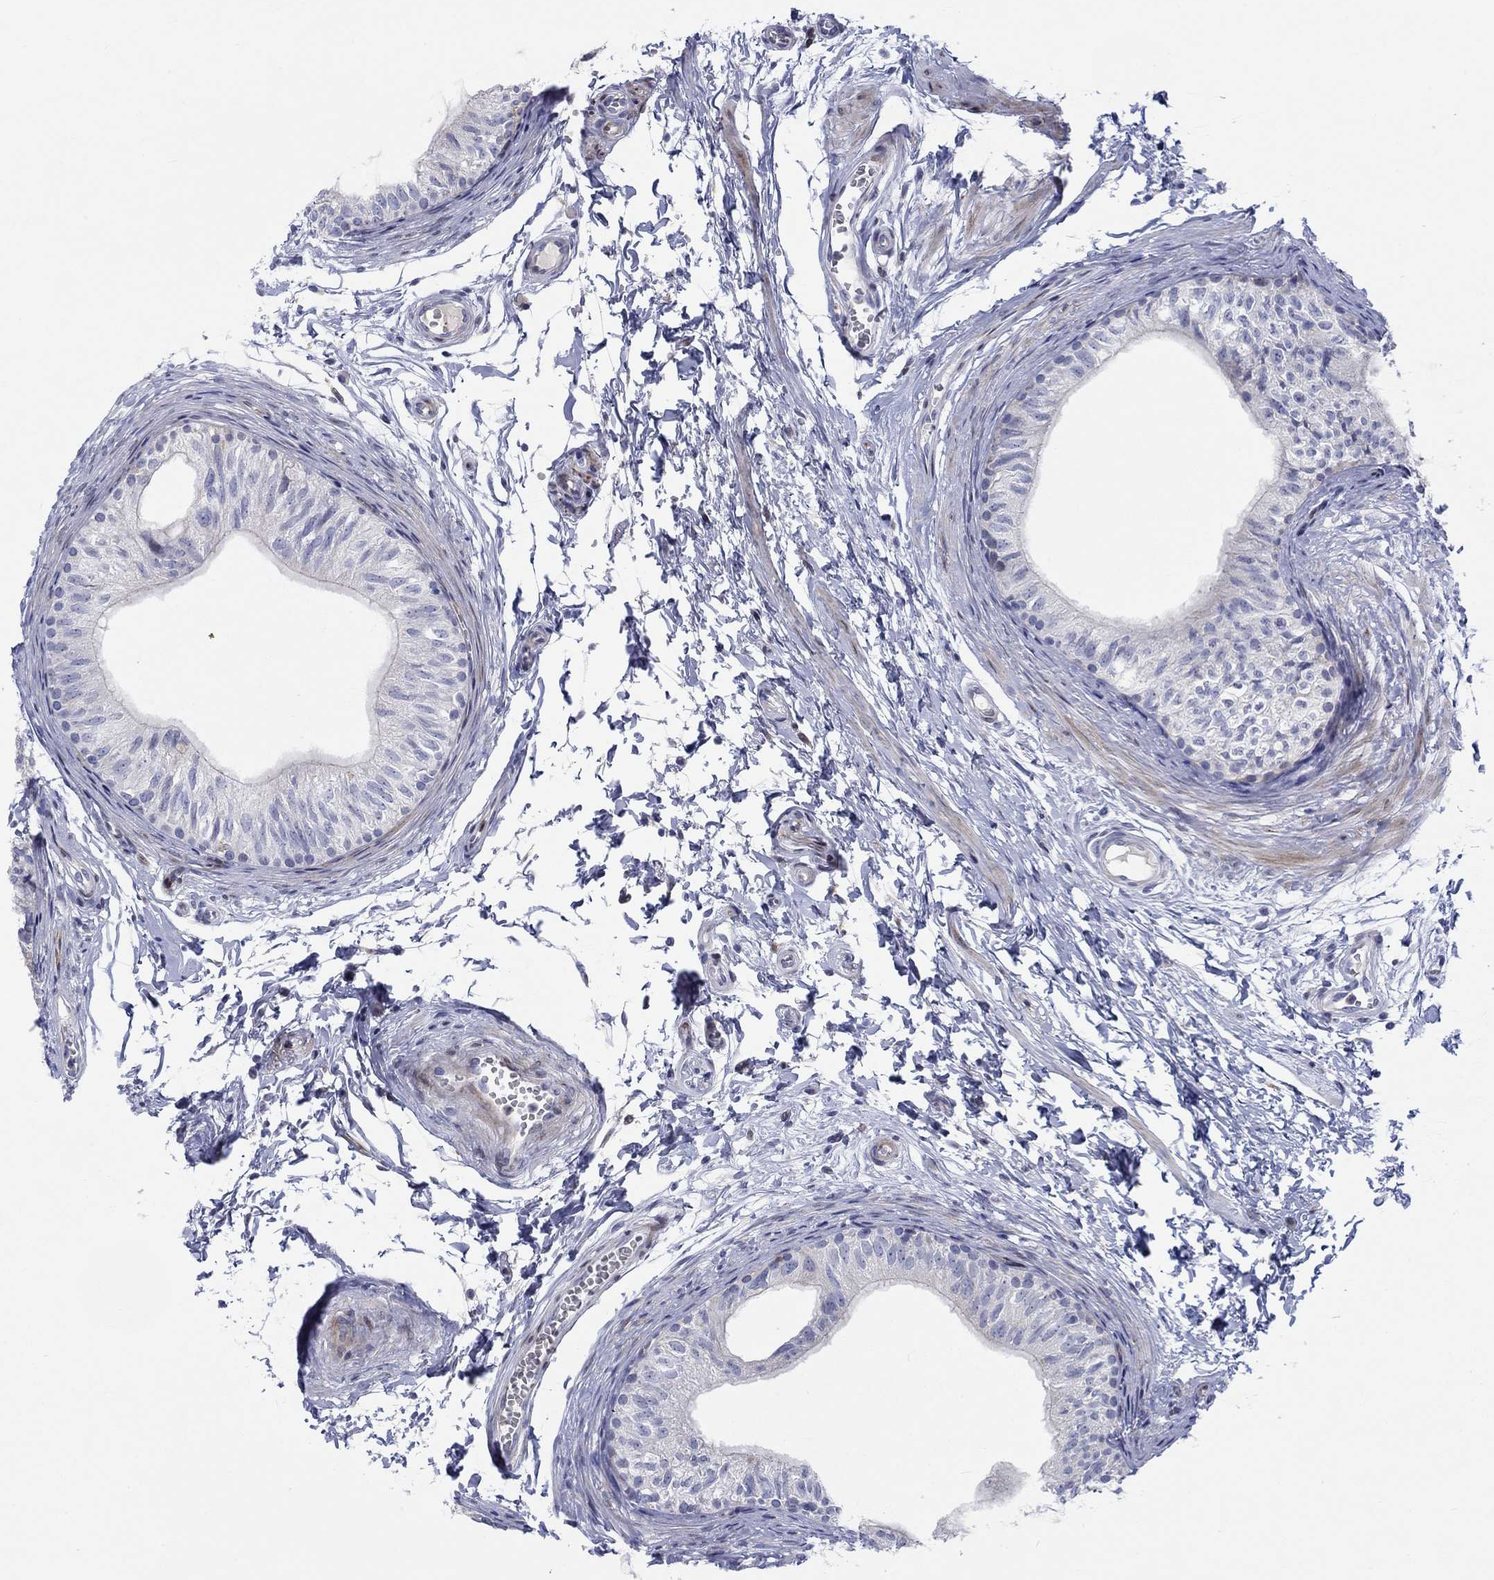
{"staining": {"intensity": "negative", "quantity": "none", "location": "none"}, "tissue": "epididymis", "cell_type": "Glandular cells", "image_type": "normal", "snomed": [{"axis": "morphology", "description": "Normal tissue, NOS"}, {"axis": "topography", "description": "Epididymis"}], "caption": "A high-resolution micrograph shows immunohistochemistry staining of unremarkable epididymis, which displays no significant expression in glandular cells.", "gene": "ARHGAP36", "patient": {"sex": "male", "age": 22}}